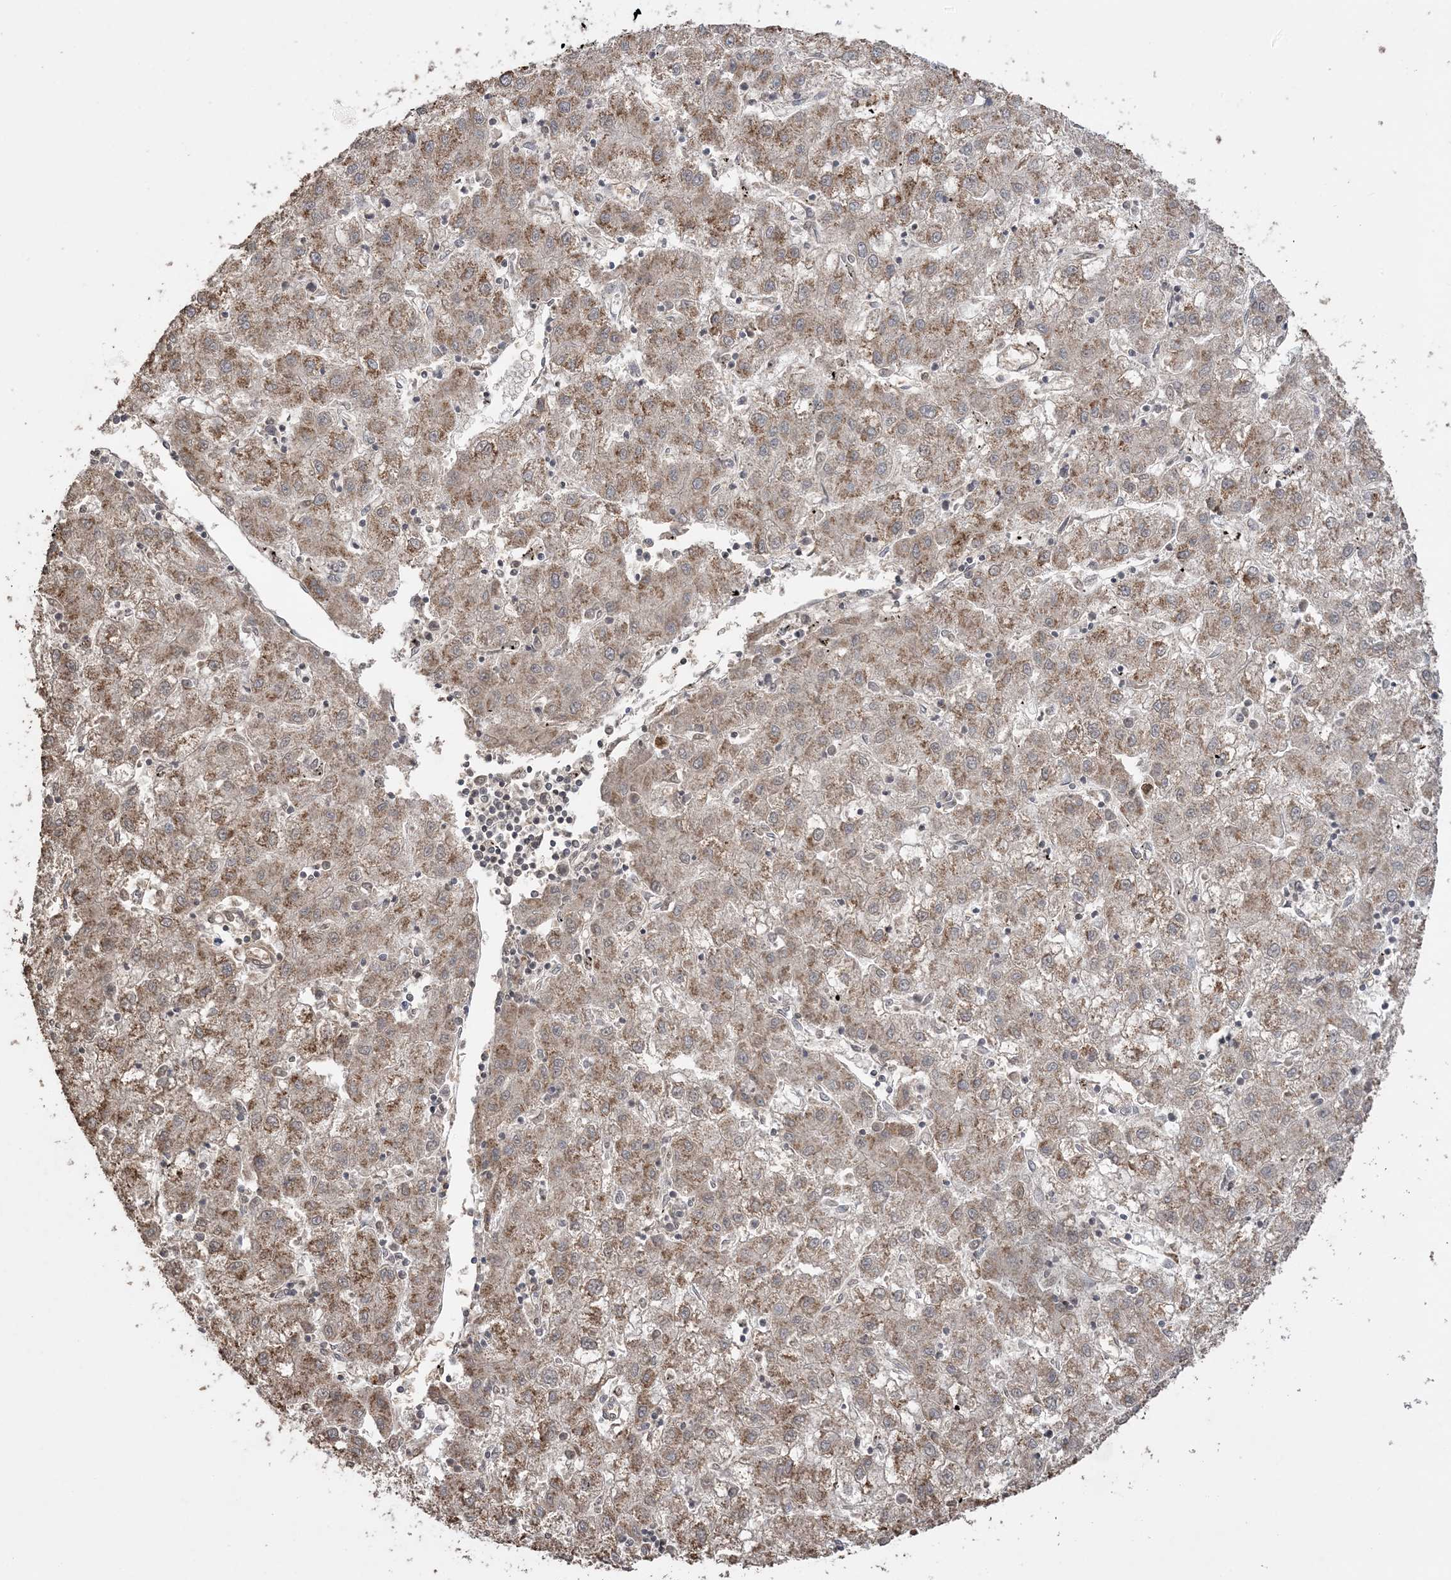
{"staining": {"intensity": "moderate", "quantity": ">75%", "location": "cytoplasmic/membranous"}, "tissue": "liver cancer", "cell_type": "Tumor cells", "image_type": "cancer", "snomed": [{"axis": "morphology", "description": "Carcinoma, Hepatocellular, NOS"}, {"axis": "topography", "description": "Liver"}], "caption": "Immunohistochemistry (IHC) micrograph of human liver cancer stained for a protein (brown), which displays medium levels of moderate cytoplasmic/membranous expression in approximately >75% of tumor cells.", "gene": "XRN1", "patient": {"sex": "male", "age": 72}}